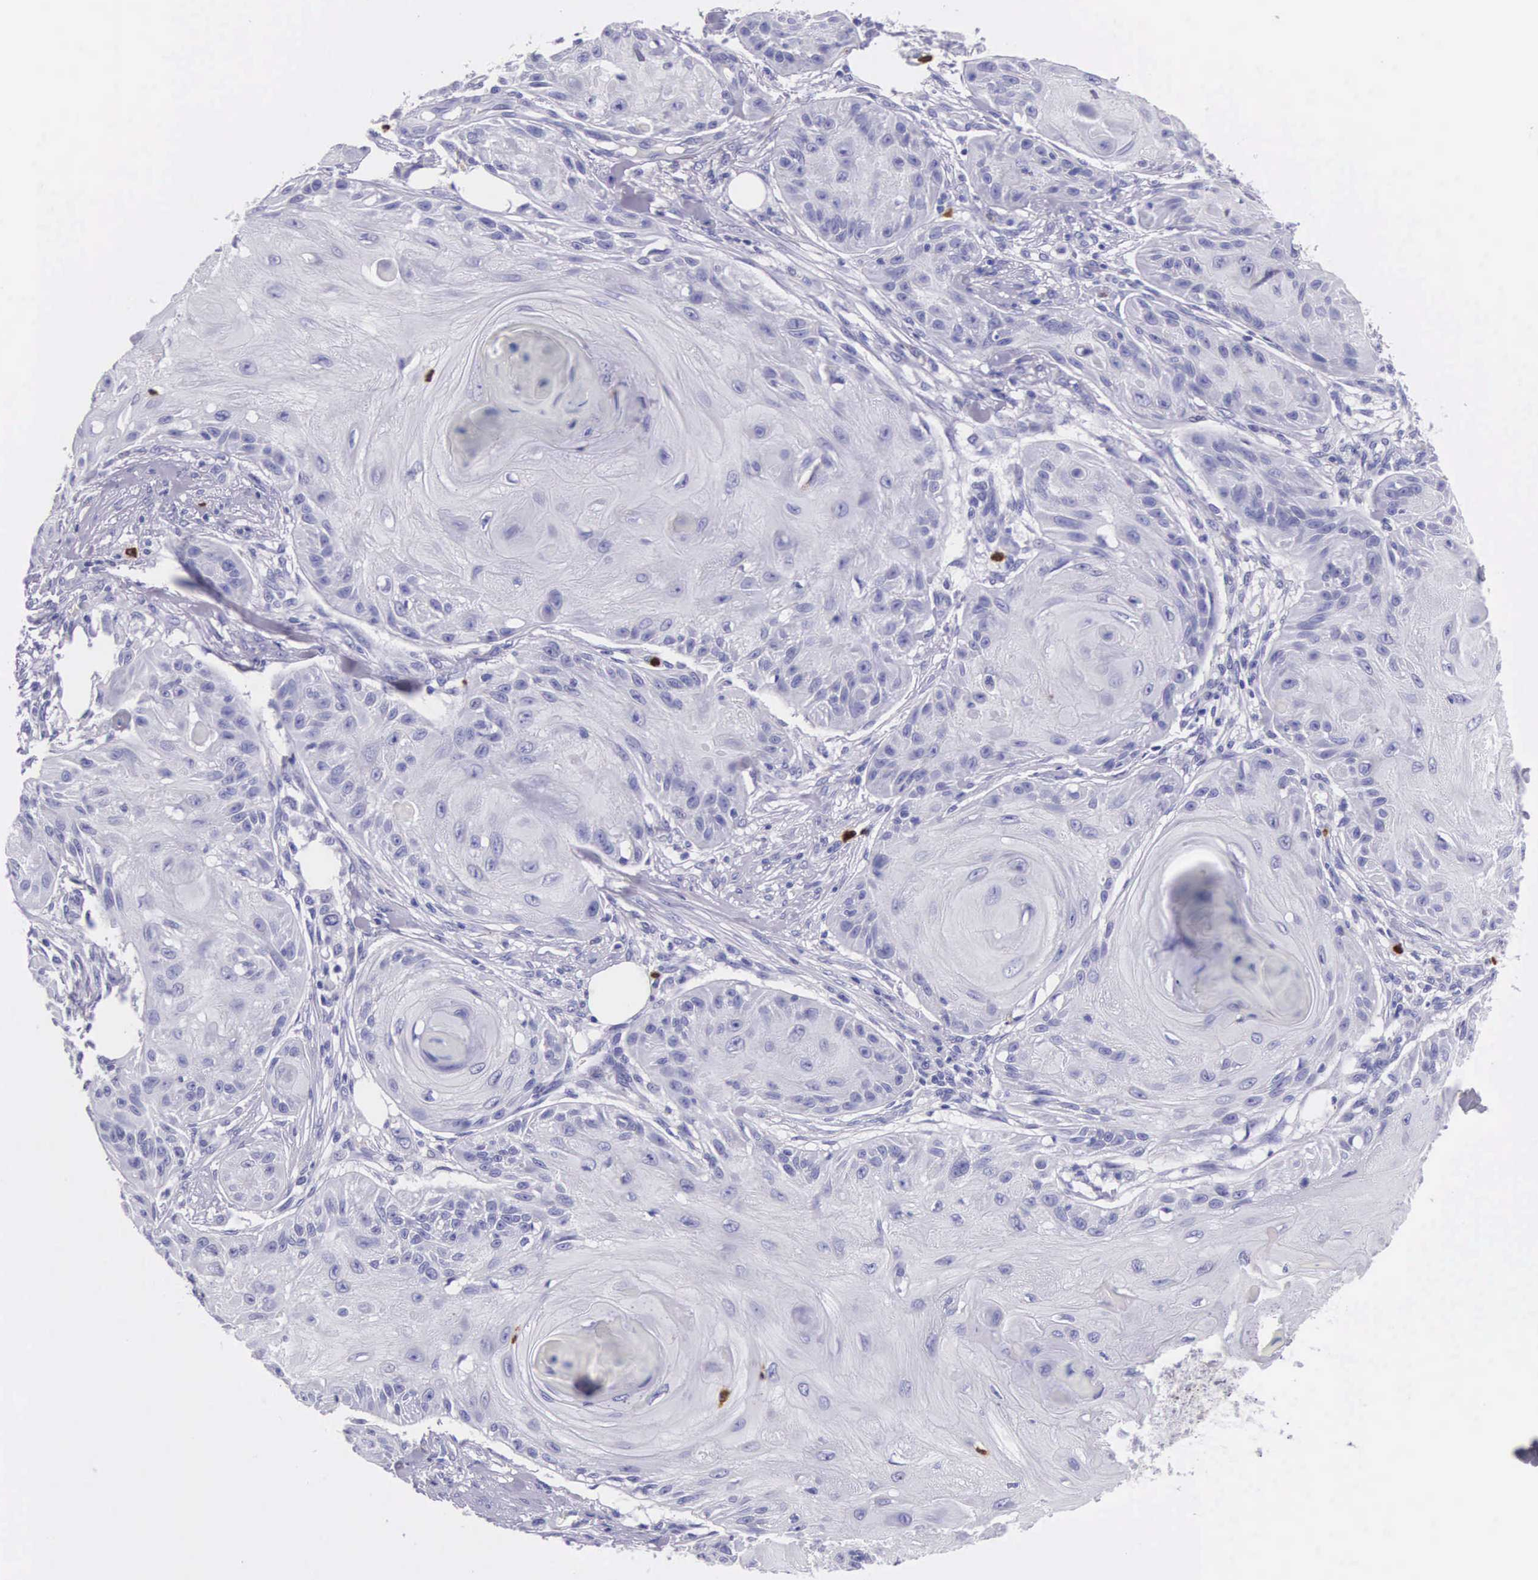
{"staining": {"intensity": "negative", "quantity": "none", "location": "none"}, "tissue": "skin cancer", "cell_type": "Tumor cells", "image_type": "cancer", "snomed": [{"axis": "morphology", "description": "Squamous cell carcinoma, NOS"}, {"axis": "topography", "description": "Skin"}], "caption": "Squamous cell carcinoma (skin) stained for a protein using IHC shows no staining tumor cells.", "gene": "FCN1", "patient": {"sex": "female", "age": 88}}